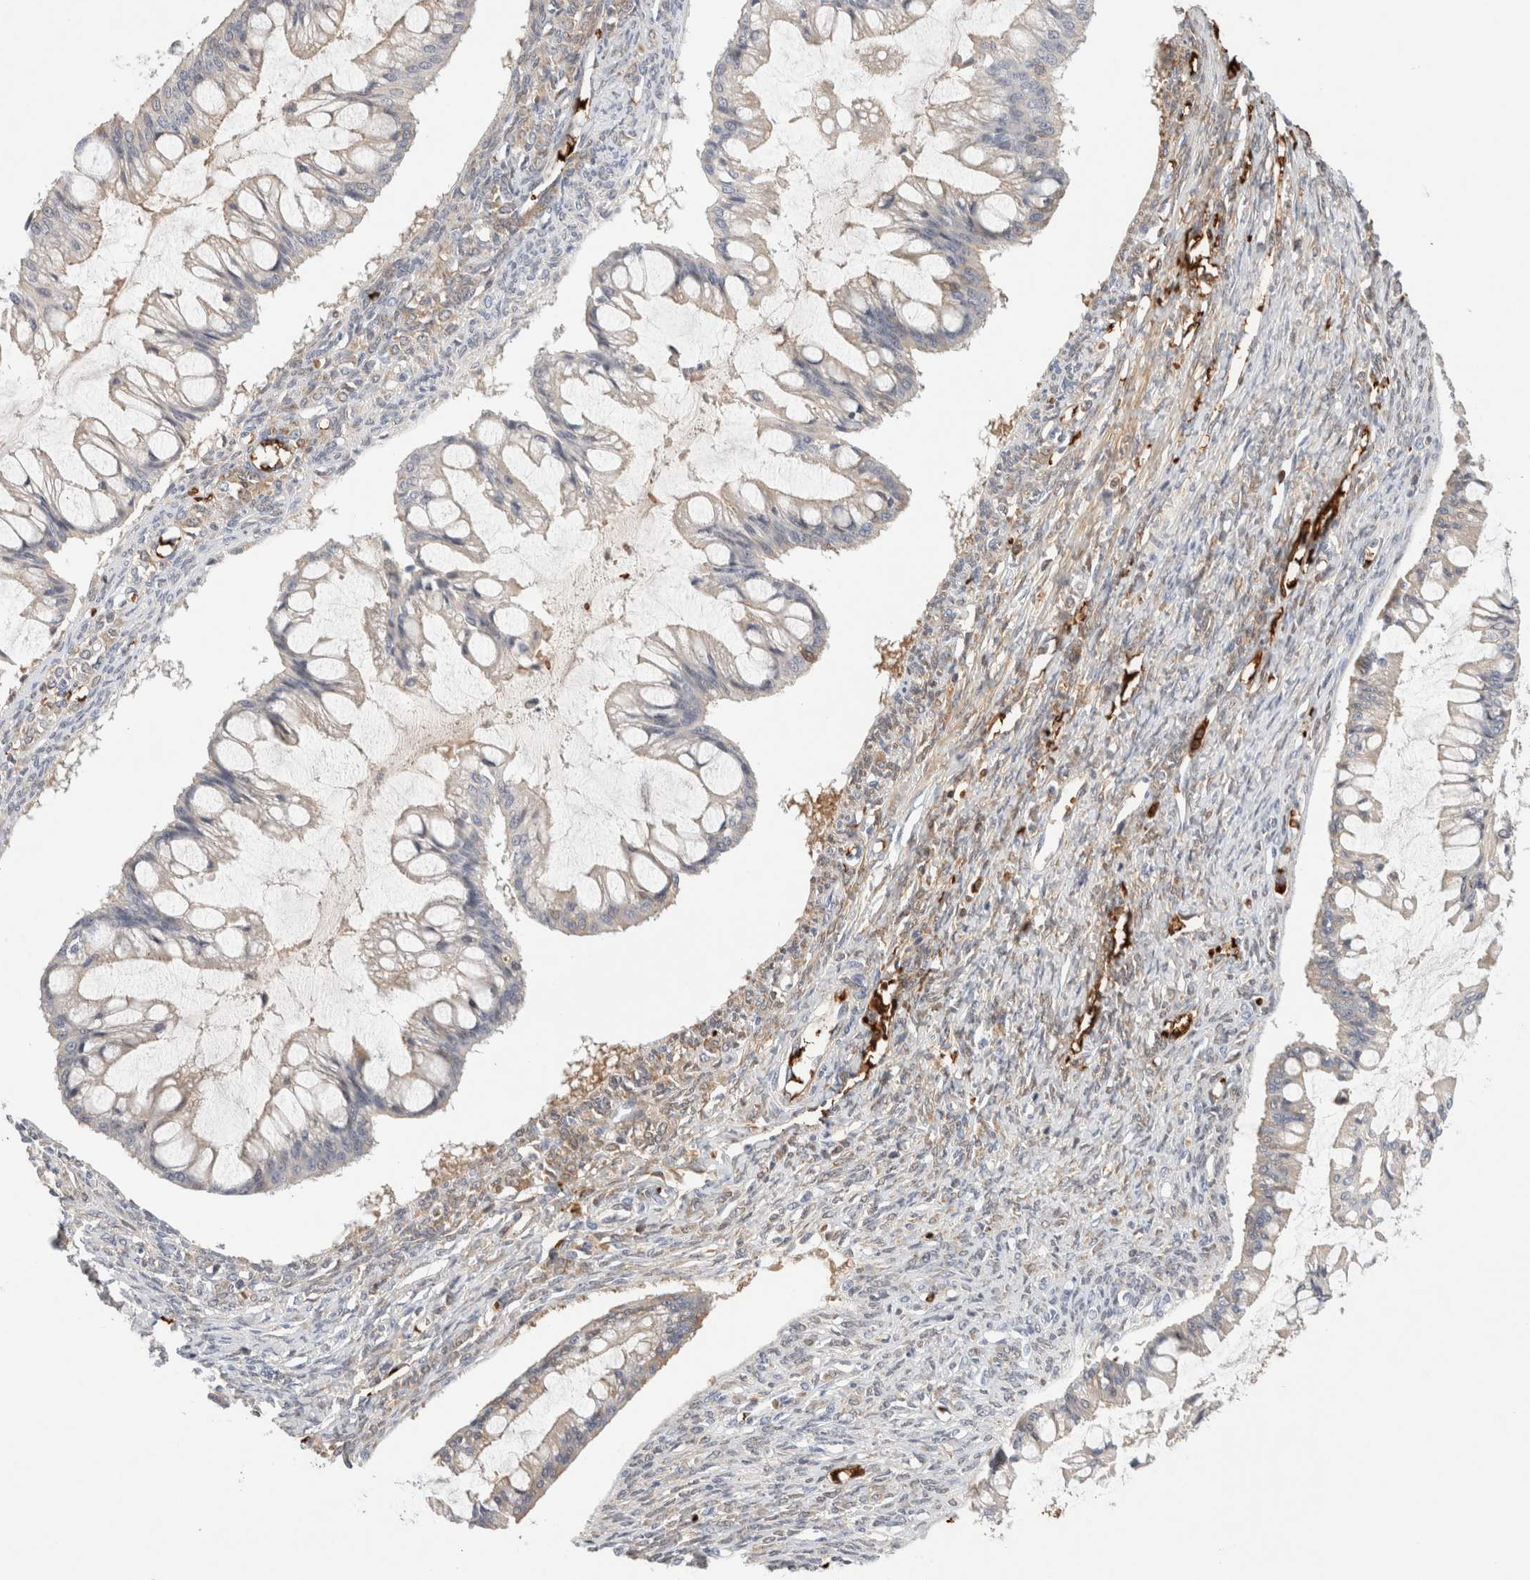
{"staining": {"intensity": "weak", "quantity": "<25%", "location": "cytoplasmic/membranous"}, "tissue": "ovarian cancer", "cell_type": "Tumor cells", "image_type": "cancer", "snomed": [{"axis": "morphology", "description": "Cystadenocarcinoma, mucinous, NOS"}, {"axis": "topography", "description": "Ovary"}], "caption": "Histopathology image shows no protein positivity in tumor cells of ovarian cancer tissue.", "gene": "MST1", "patient": {"sex": "female", "age": 73}}